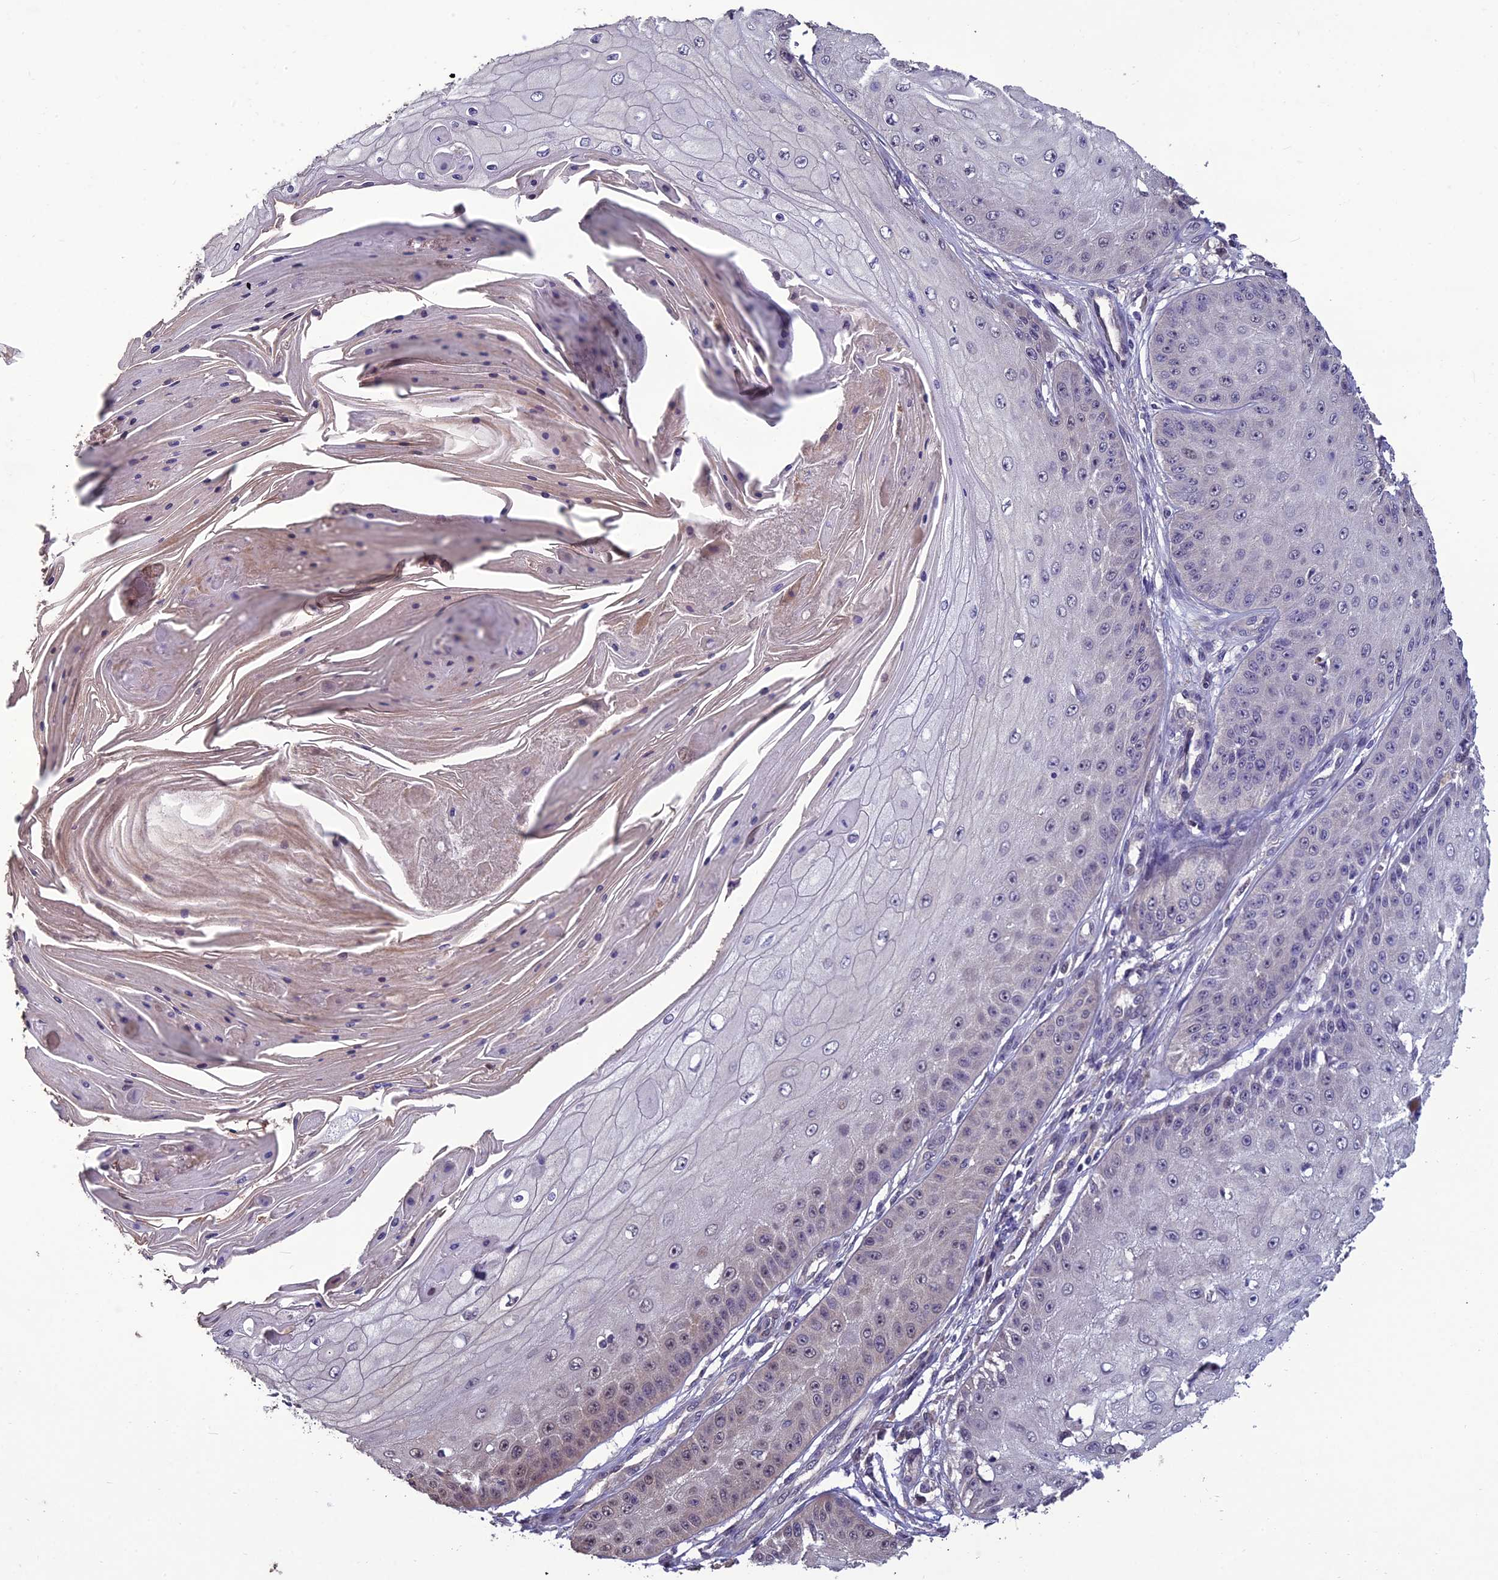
{"staining": {"intensity": "negative", "quantity": "none", "location": "none"}, "tissue": "skin cancer", "cell_type": "Tumor cells", "image_type": "cancer", "snomed": [{"axis": "morphology", "description": "Squamous cell carcinoma, NOS"}, {"axis": "topography", "description": "Skin"}], "caption": "DAB immunohistochemical staining of skin cancer demonstrates no significant positivity in tumor cells.", "gene": "GRWD1", "patient": {"sex": "male", "age": 70}}